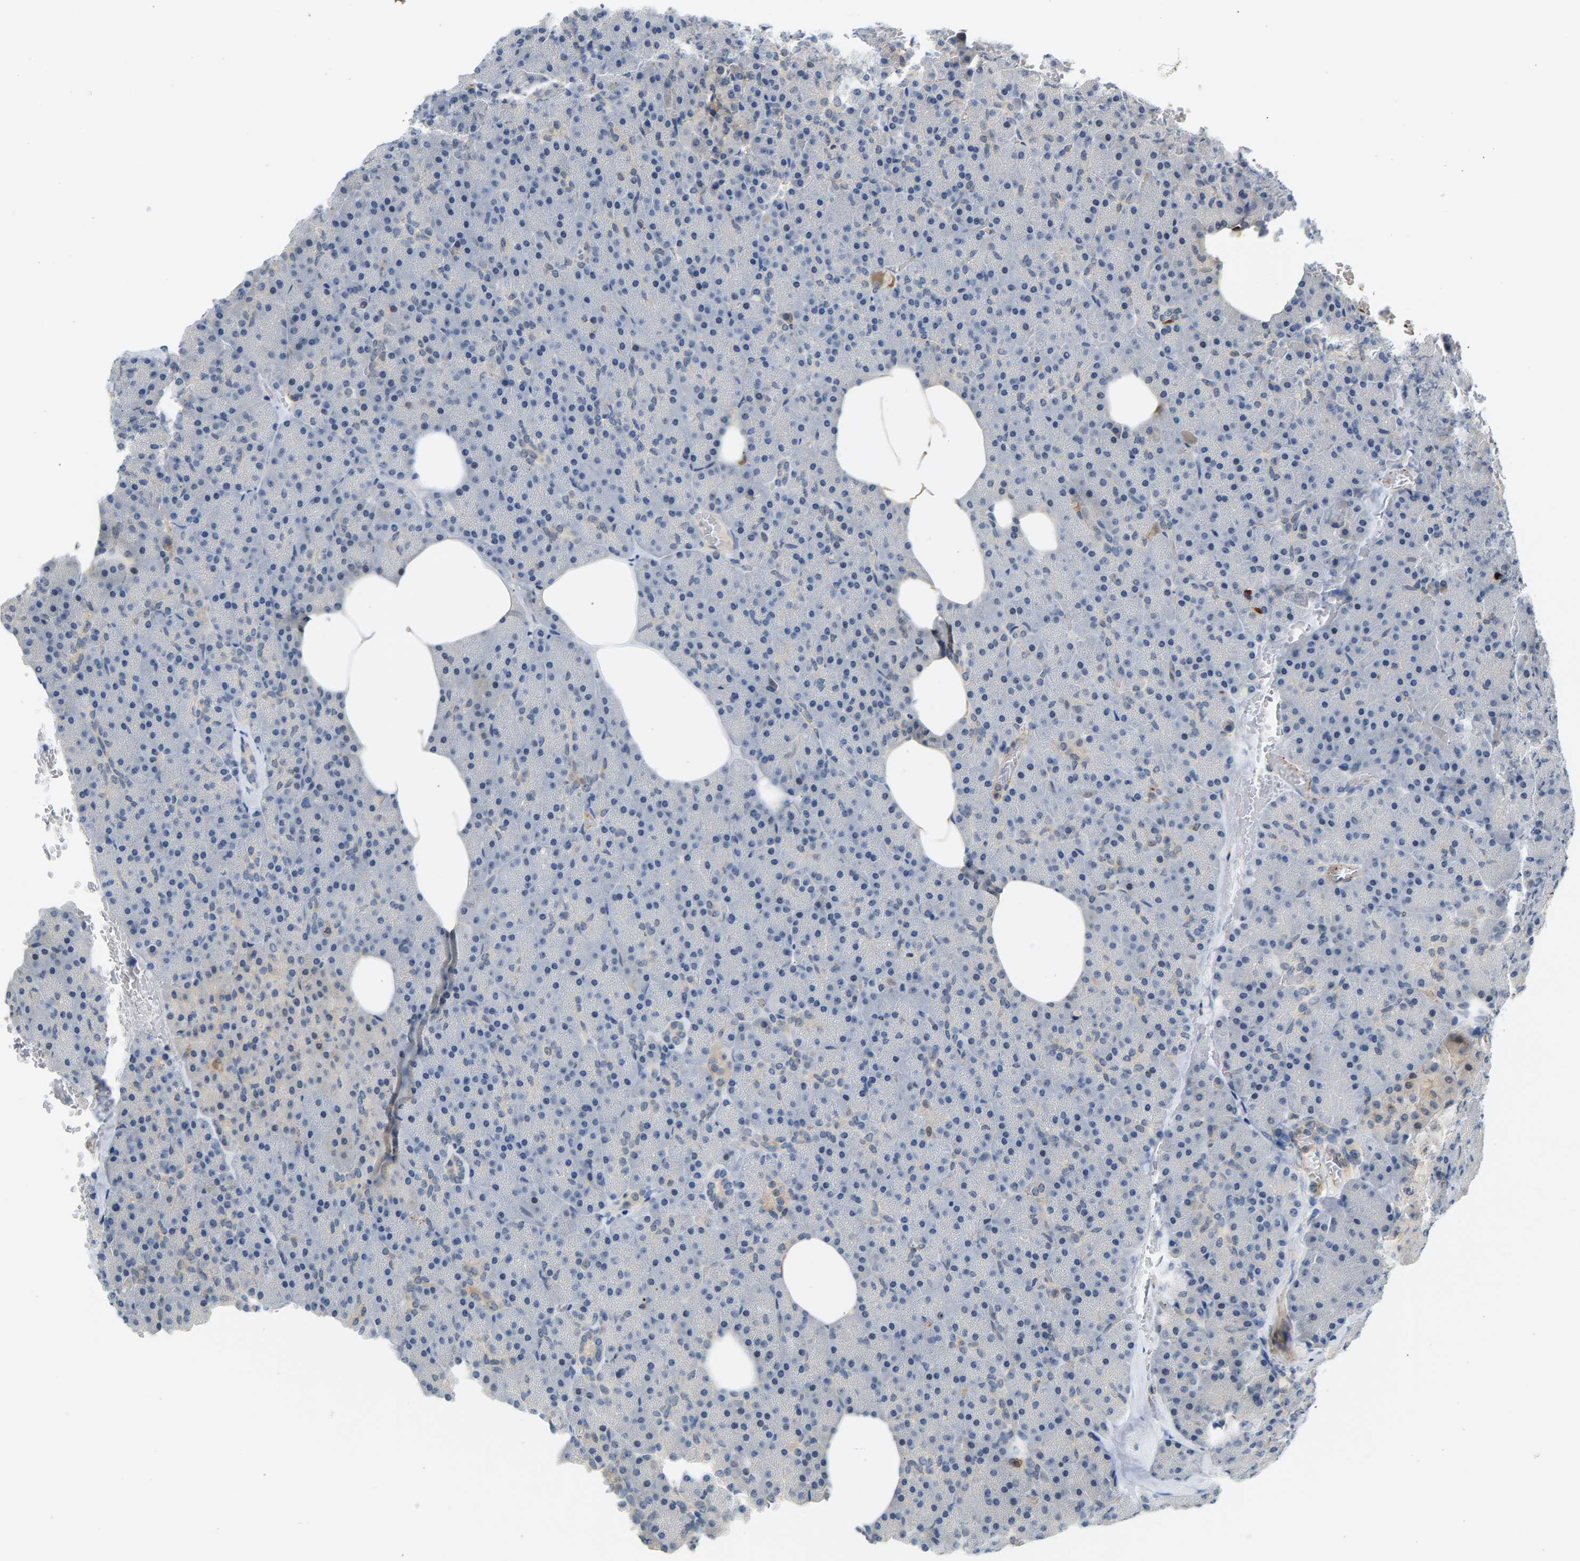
{"staining": {"intensity": "weak", "quantity": "<25%", "location": "cytoplasmic/membranous"}, "tissue": "pancreas", "cell_type": "Exocrine glandular cells", "image_type": "normal", "snomed": [{"axis": "morphology", "description": "Normal tissue, NOS"}, {"axis": "topography", "description": "Pancreas"}], "caption": "Pancreas stained for a protein using immunohistochemistry (IHC) reveals no staining exocrine glandular cells.", "gene": "KRTAP27", "patient": {"sex": "female", "age": 35}}